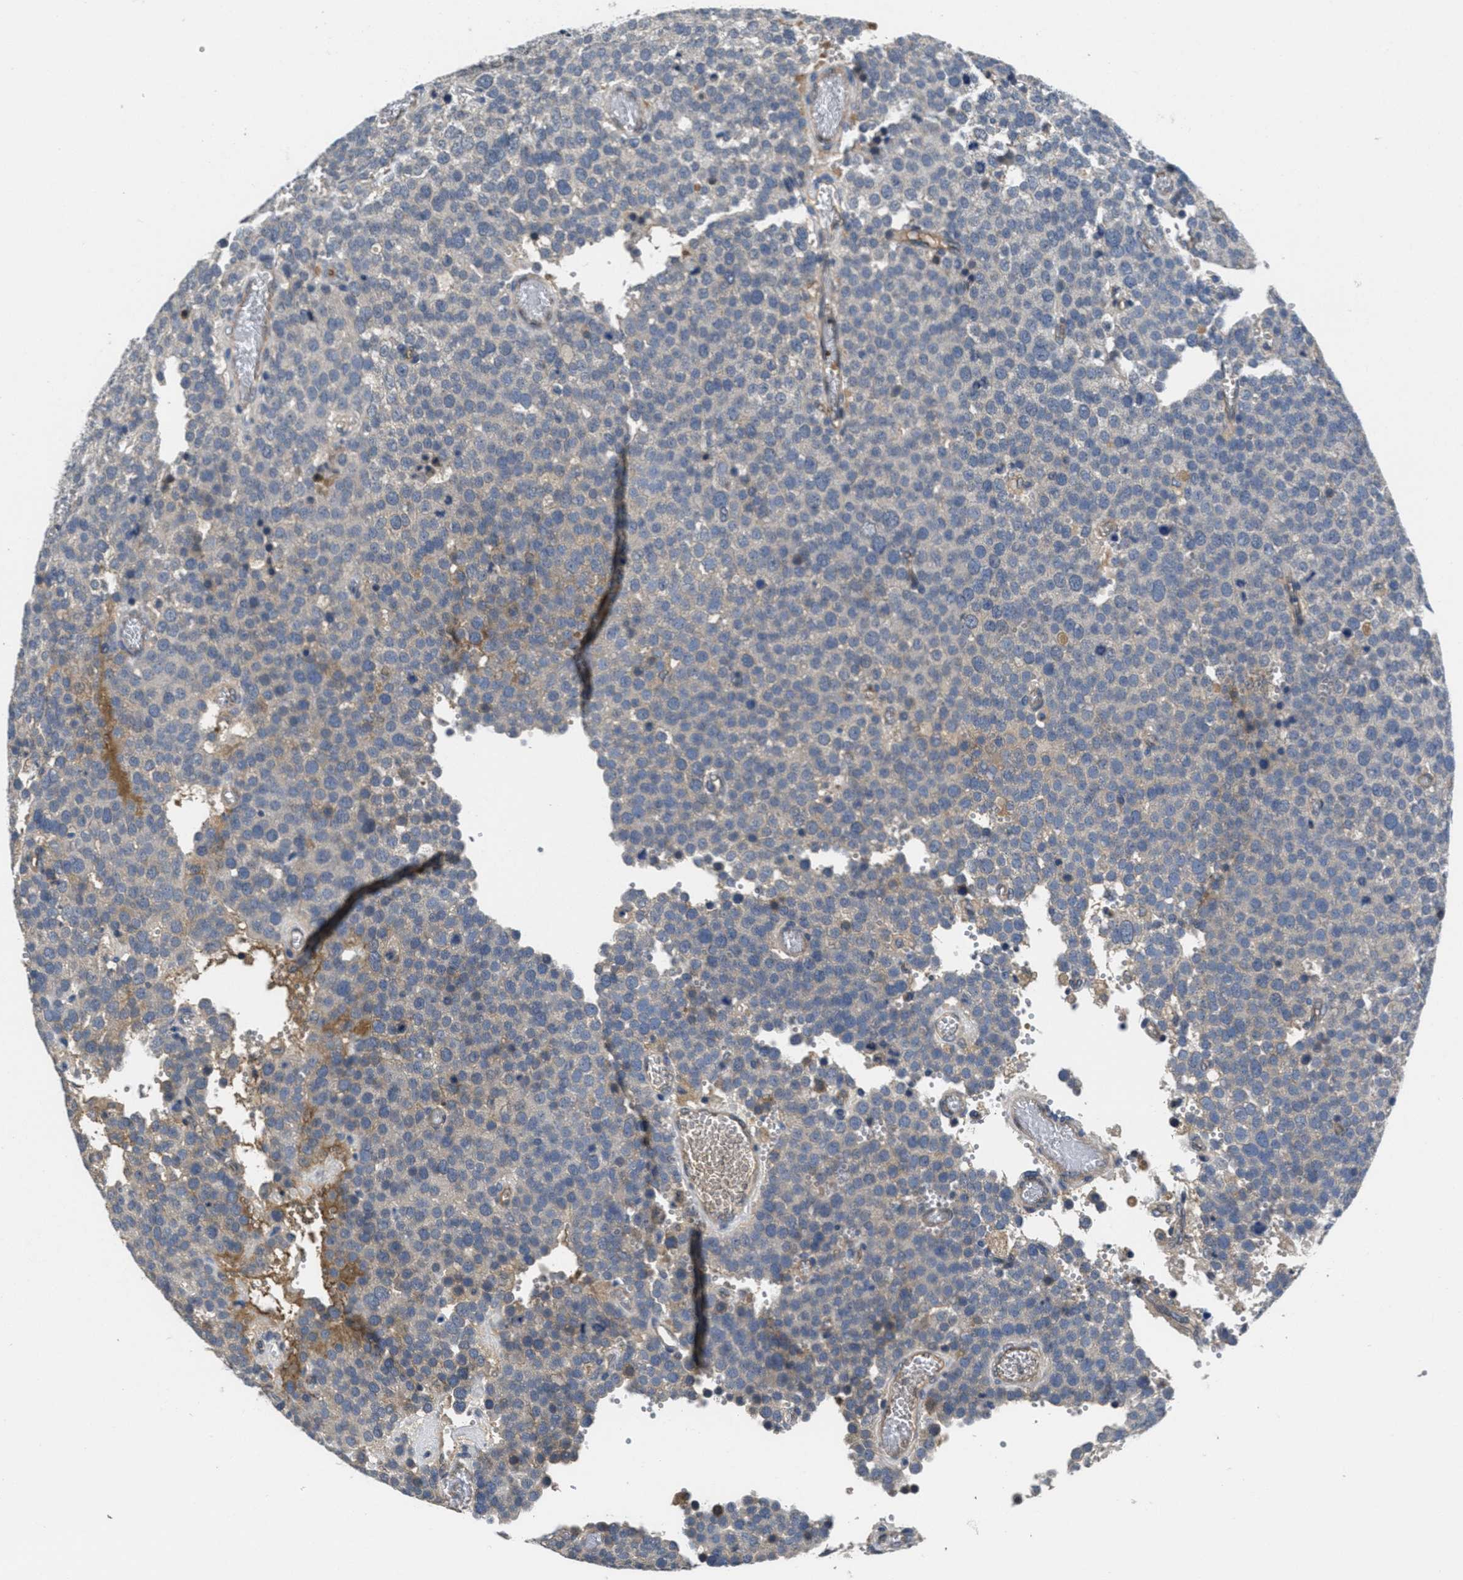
{"staining": {"intensity": "weak", "quantity": "<25%", "location": "cytoplasmic/membranous"}, "tissue": "testis cancer", "cell_type": "Tumor cells", "image_type": "cancer", "snomed": [{"axis": "morphology", "description": "Normal tissue, NOS"}, {"axis": "morphology", "description": "Seminoma, NOS"}, {"axis": "topography", "description": "Testis"}], "caption": "High magnification brightfield microscopy of testis cancer (seminoma) stained with DAB (brown) and counterstained with hematoxylin (blue): tumor cells show no significant staining.", "gene": "ANGPT1", "patient": {"sex": "male", "age": 71}}